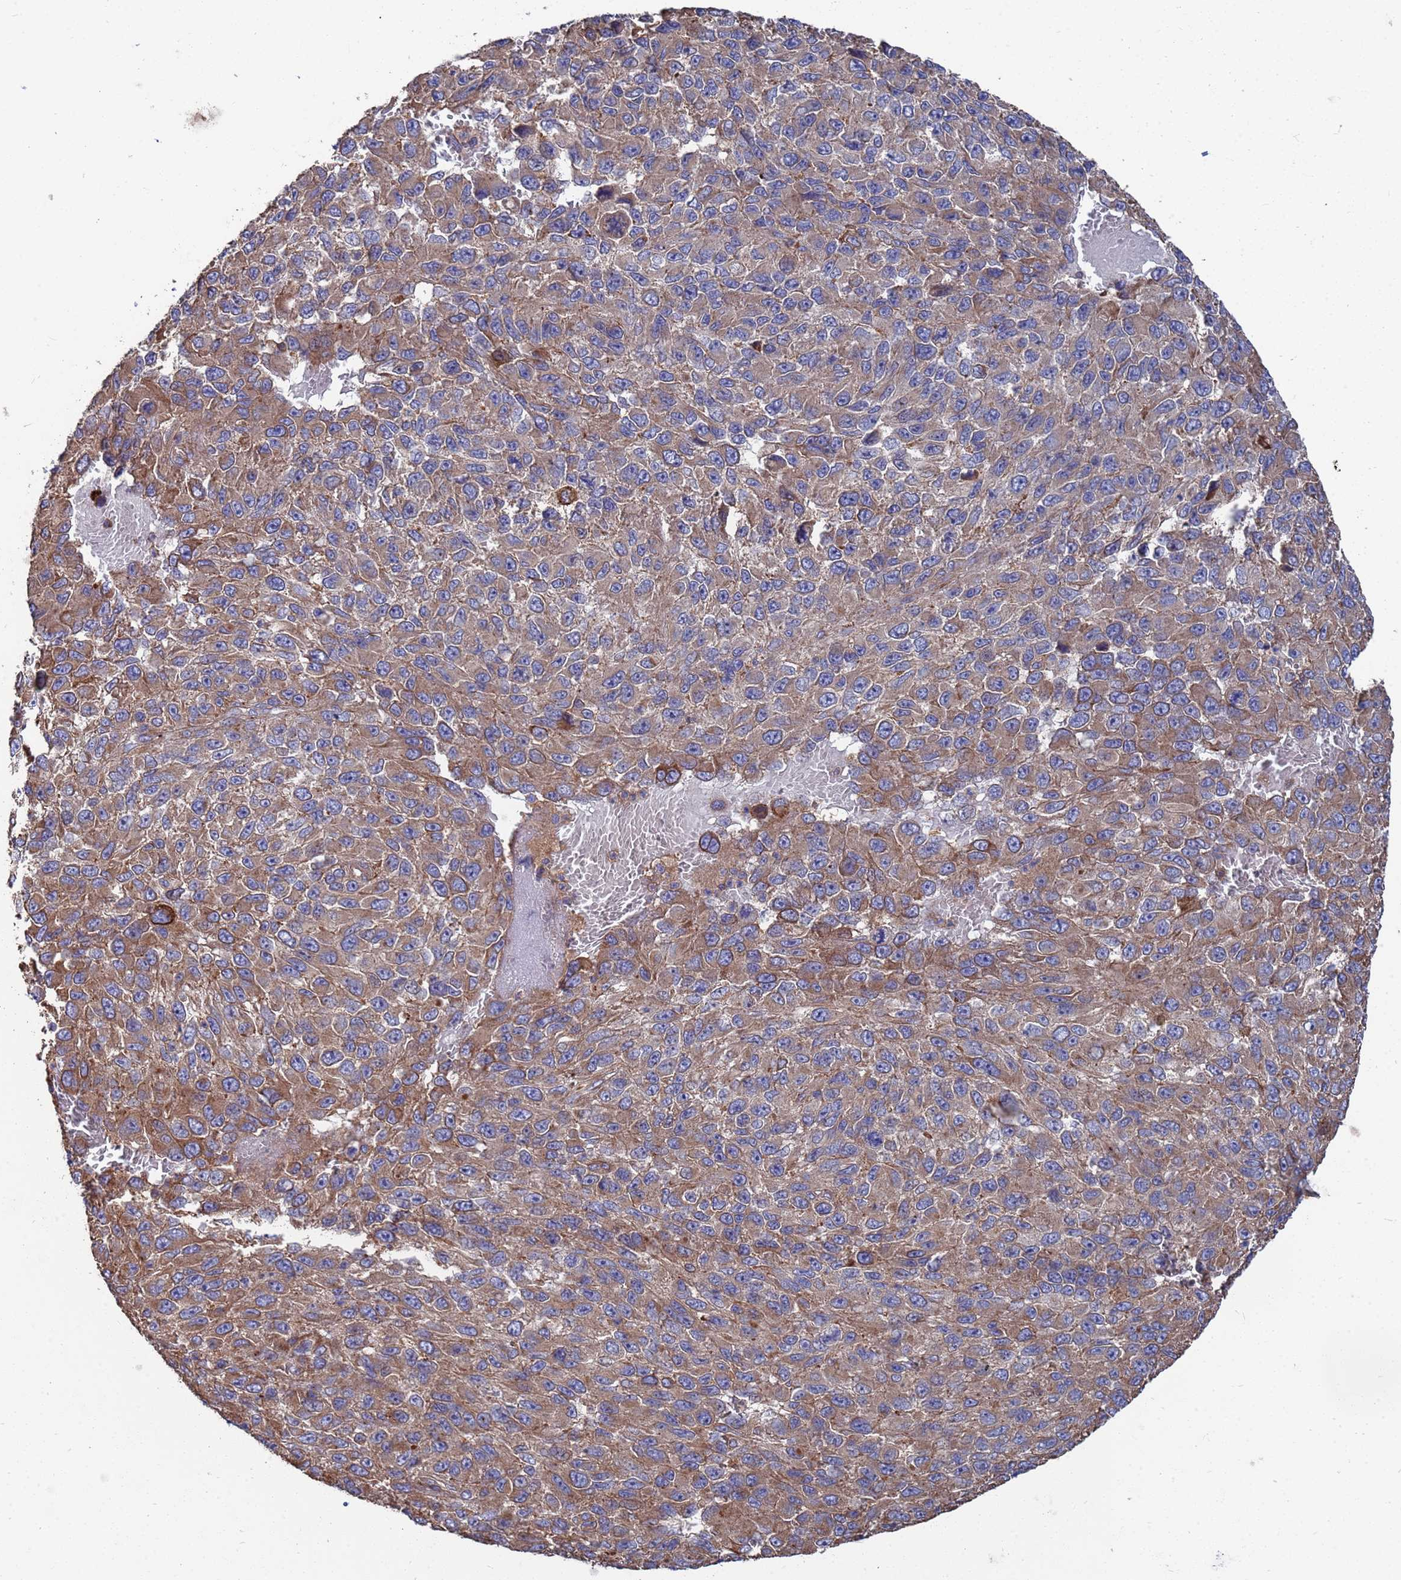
{"staining": {"intensity": "moderate", "quantity": ">75%", "location": "cytoplasmic/membranous"}, "tissue": "melanoma", "cell_type": "Tumor cells", "image_type": "cancer", "snomed": [{"axis": "morphology", "description": "Normal tissue, NOS"}, {"axis": "morphology", "description": "Malignant melanoma, NOS"}, {"axis": "topography", "description": "Skin"}], "caption": "An image of human melanoma stained for a protein exhibits moderate cytoplasmic/membranous brown staining in tumor cells. The protein of interest is shown in brown color, while the nuclei are stained blue.", "gene": "PYCR1", "patient": {"sex": "female", "age": 96}}